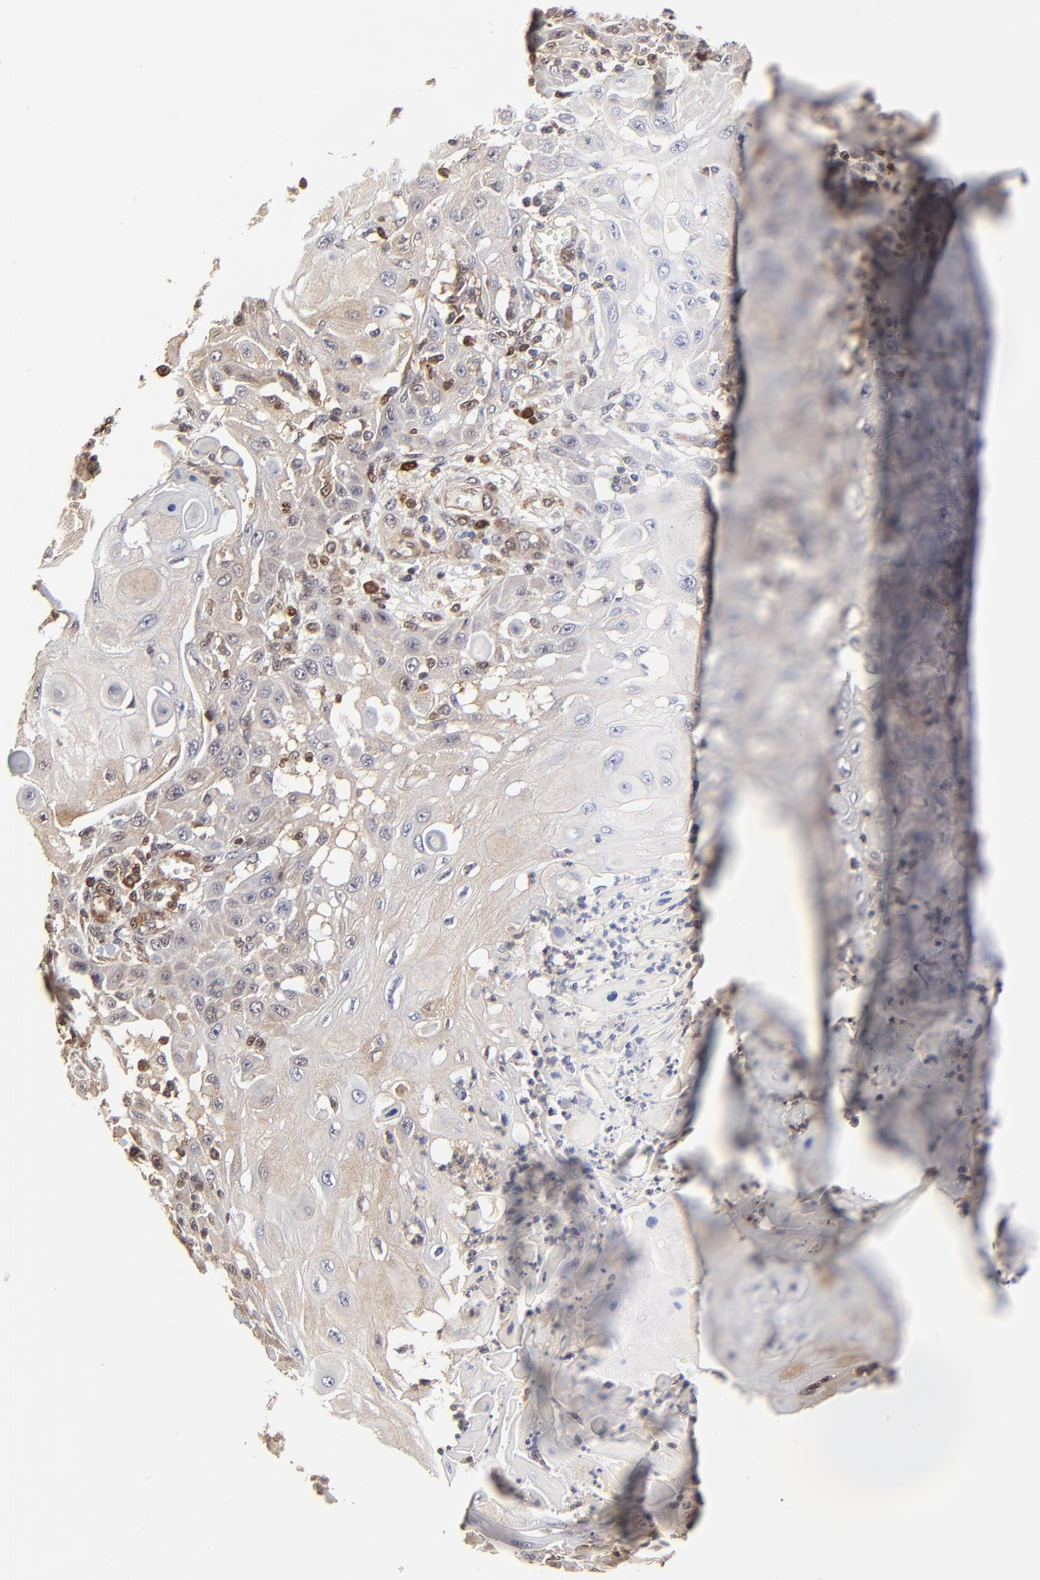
{"staining": {"intensity": "negative", "quantity": "none", "location": "none"}, "tissue": "skin cancer", "cell_type": "Tumor cells", "image_type": "cancer", "snomed": [{"axis": "morphology", "description": "Squamous cell carcinoma, NOS"}, {"axis": "topography", "description": "Skin"}], "caption": "High magnification brightfield microscopy of skin cancer stained with DAB (brown) and counterstained with hematoxylin (blue): tumor cells show no significant expression.", "gene": "CASP3", "patient": {"sex": "male", "age": 24}}